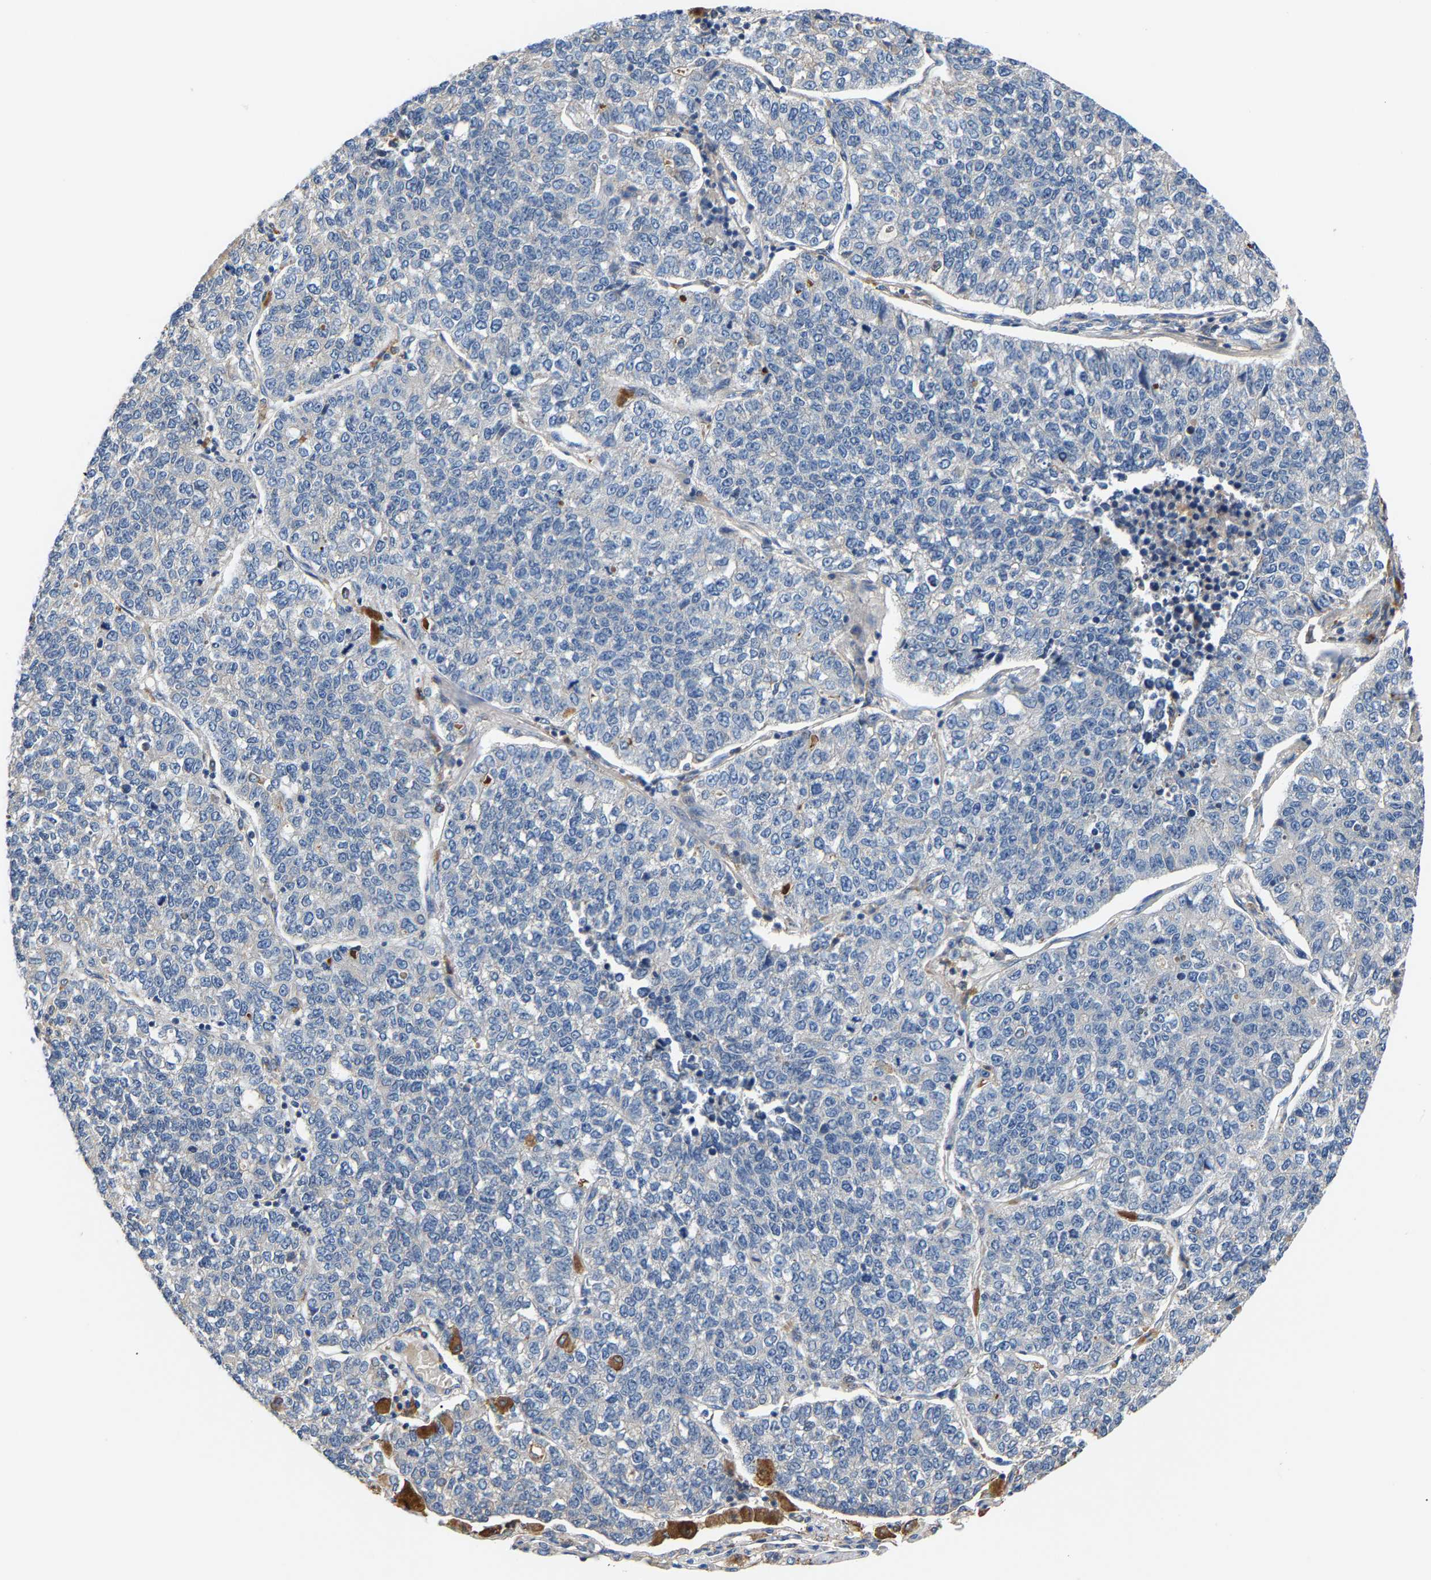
{"staining": {"intensity": "negative", "quantity": "none", "location": "none"}, "tissue": "lung cancer", "cell_type": "Tumor cells", "image_type": "cancer", "snomed": [{"axis": "morphology", "description": "Adenocarcinoma, NOS"}, {"axis": "topography", "description": "Lung"}], "caption": "Immunohistochemistry (IHC) photomicrograph of human lung cancer (adenocarcinoma) stained for a protein (brown), which exhibits no positivity in tumor cells.", "gene": "CCDC171", "patient": {"sex": "male", "age": 49}}